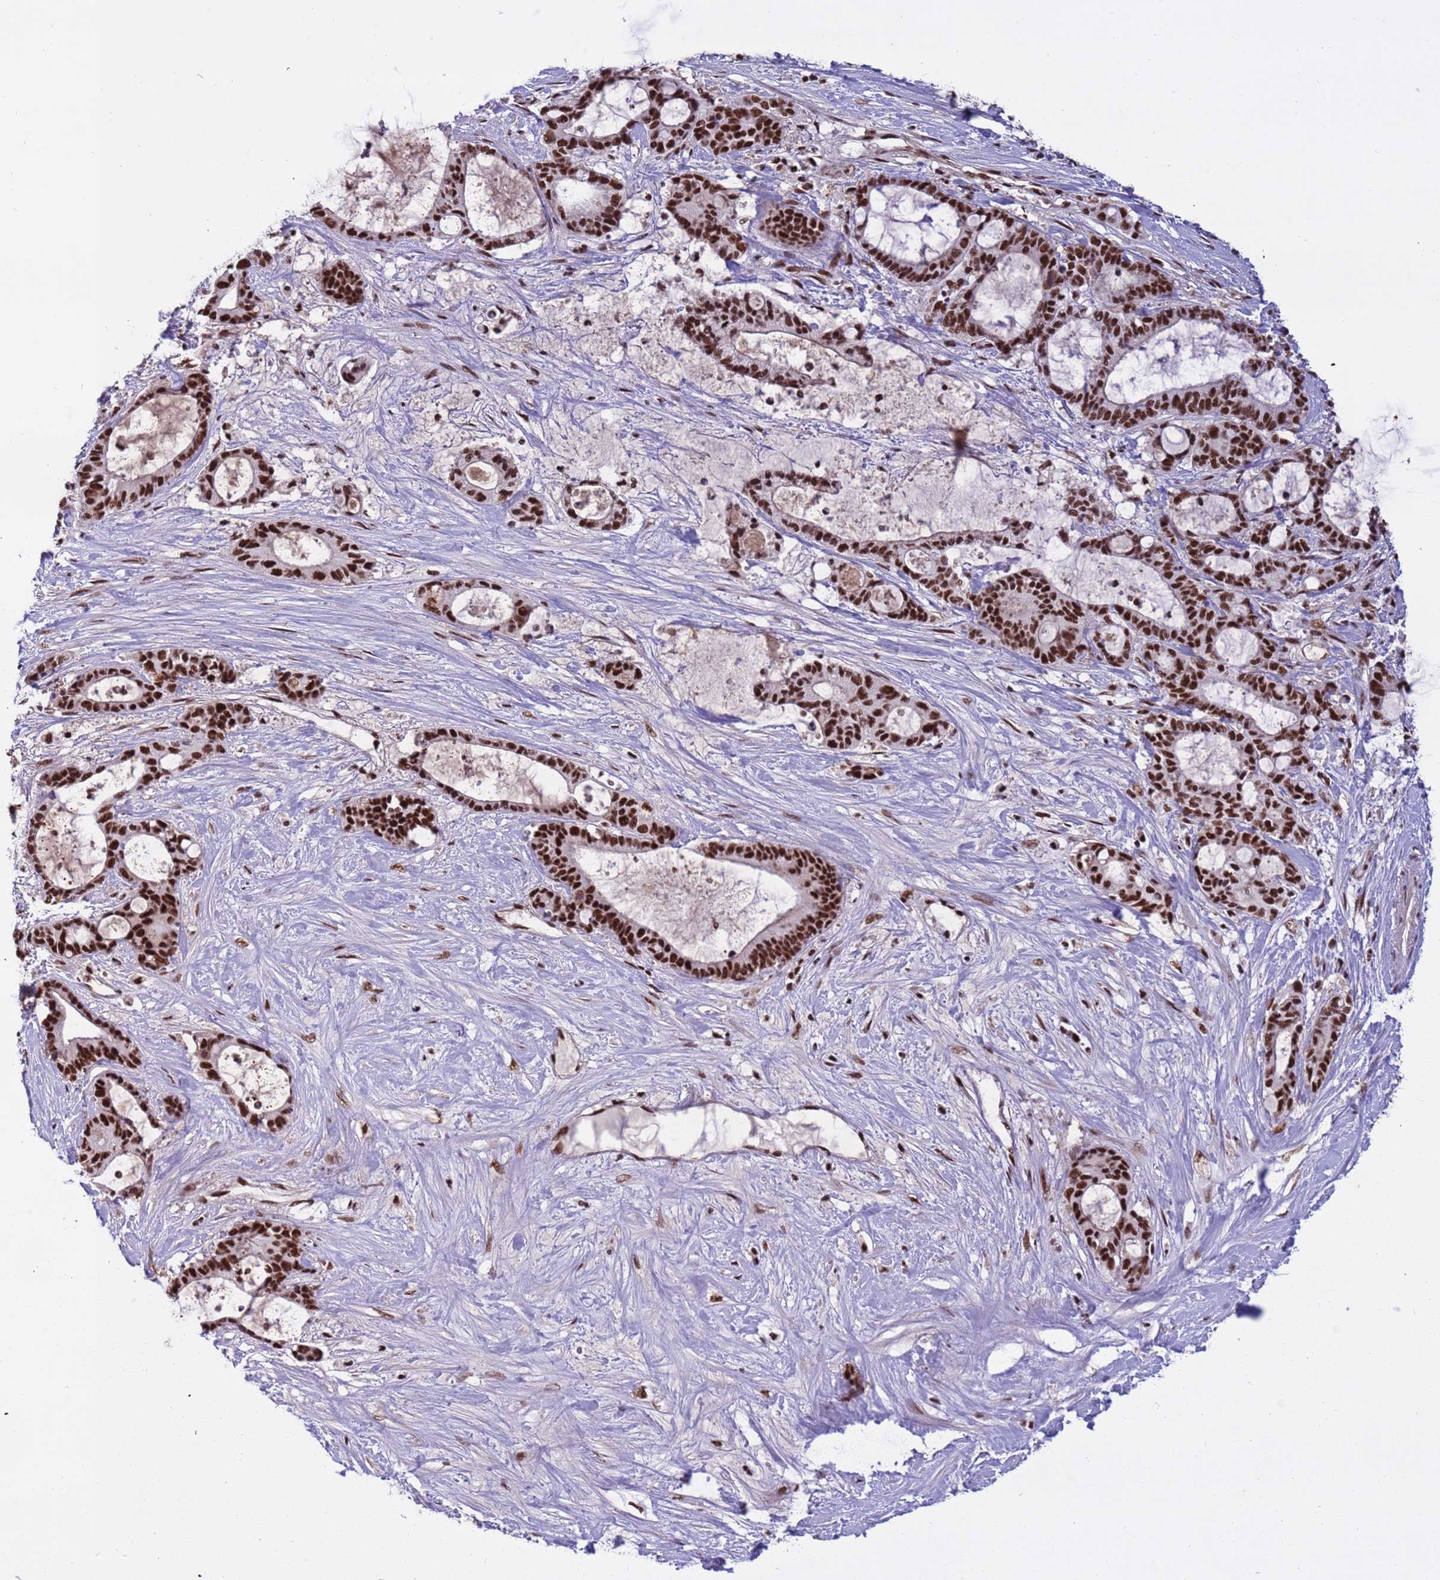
{"staining": {"intensity": "strong", "quantity": ">75%", "location": "nuclear"}, "tissue": "liver cancer", "cell_type": "Tumor cells", "image_type": "cancer", "snomed": [{"axis": "morphology", "description": "Normal tissue, NOS"}, {"axis": "morphology", "description": "Cholangiocarcinoma"}, {"axis": "topography", "description": "Liver"}, {"axis": "topography", "description": "Peripheral nerve tissue"}], "caption": "A high amount of strong nuclear positivity is present in approximately >75% of tumor cells in liver cholangiocarcinoma tissue.", "gene": "SRRT", "patient": {"sex": "female", "age": 73}}